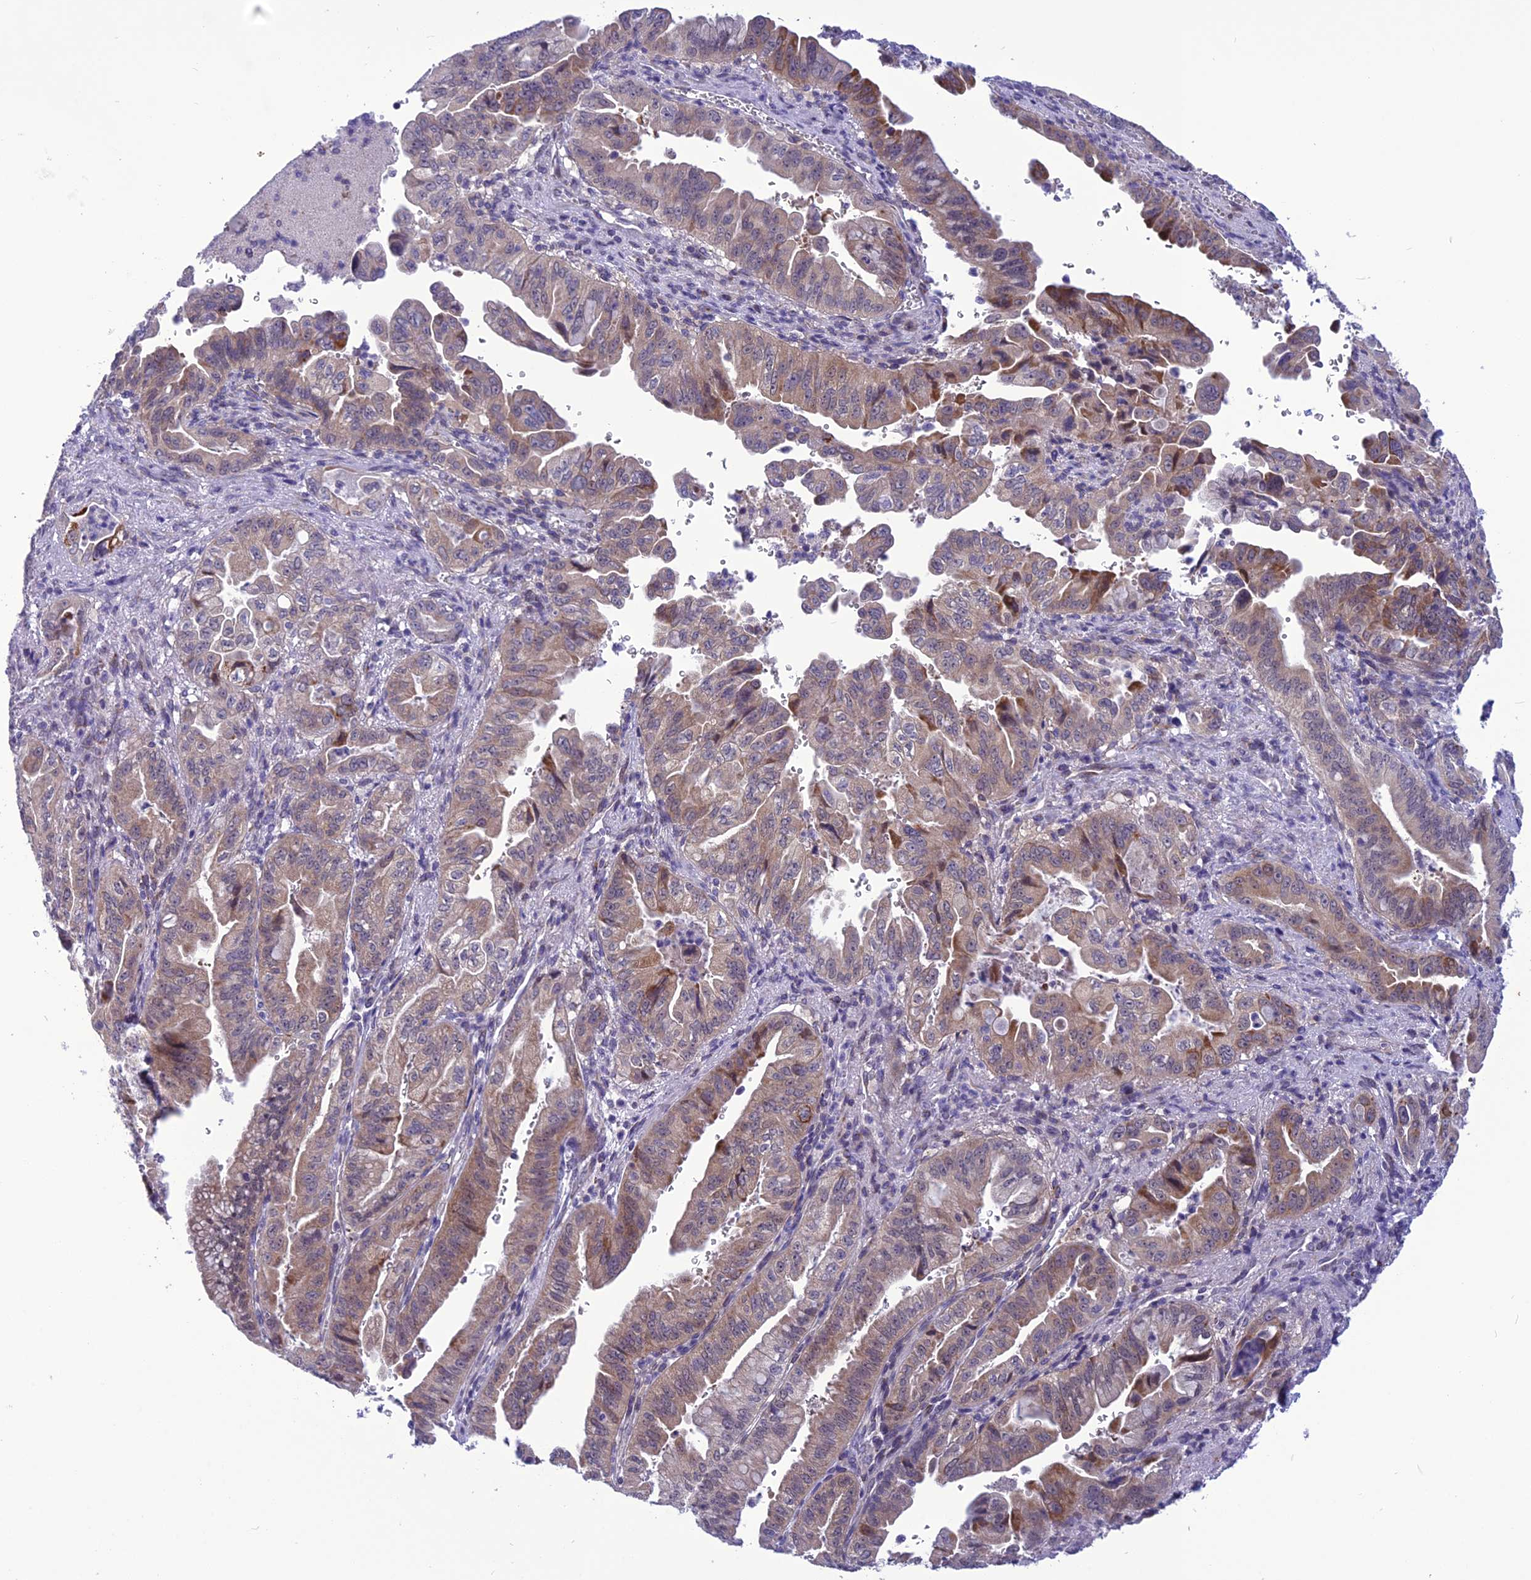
{"staining": {"intensity": "moderate", "quantity": "<25%", "location": "cytoplasmic/membranous"}, "tissue": "pancreatic cancer", "cell_type": "Tumor cells", "image_type": "cancer", "snomed": [{"axis": "morphology", "description": "Adenocarcinoma, NOS"}, {"axis": "topography", "description": "Pancreas"}], "caption": "Moderate cytoplasmic/membranous staining is appreciated in about <25% of tumor cells in pancreatic cancer (adenocarcinoma). The staining is performed using DAB (3,3'-diaminobenzidine) brown chromogen to label protein expression. The nuclei are counter-stained blue using hematoxylin.", "gene": "PSMF1", "patient": {"sex": "male", "age": 70}}